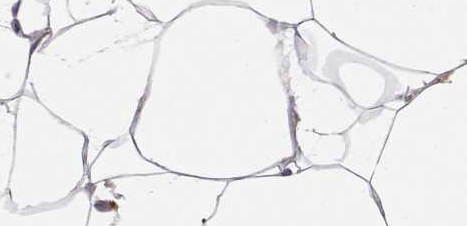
{"staining": {"intensity": "negative", "quantity": "none", "location": "none"}, "tissue": "breast", "cell_type": "Adipocytes", "image_type": "normal", "snomed": [{"axis": "morphology", "description": "Normal tissue, NOS"}, {"axis": "topography", "description": "Breast"}], "caption": "Image shows no significant protein positivity in adipocytes of unremarkable breast. The staining is performed using DAB (3,3'-diaminobenzidine) brown chromogen with nuclei counter-stained in using hematoxylin.", "gene": "ERGIC2", "patient": {"sex": "female", "age": 32}}